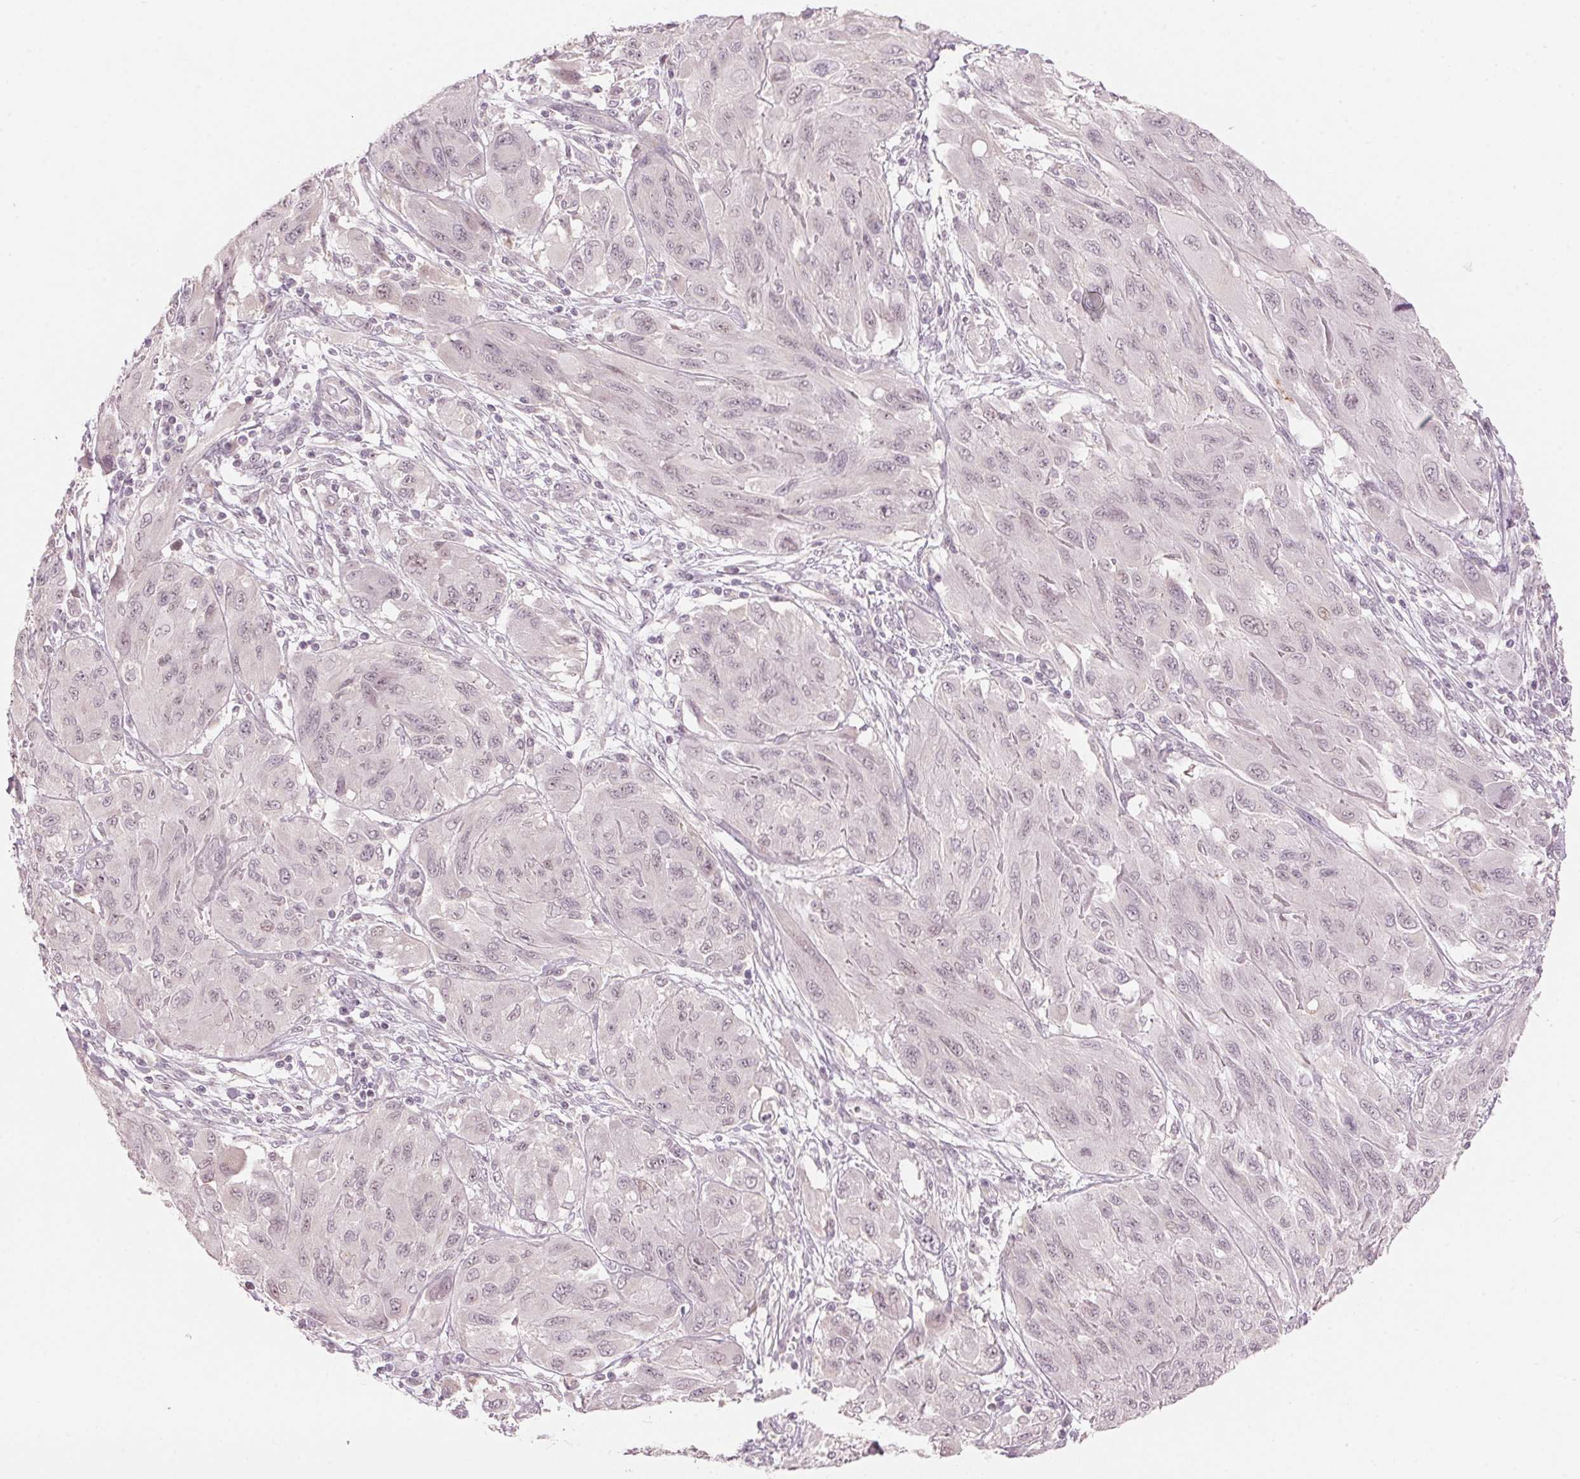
{"staining": {"intensity": "negative", "quantity": "none", "location": "none"}, "tissue": "melanoma", "cell_type": "Tumor cells", "image_type": "cancer", "snomed": [{"axis": "morphology", "description": "Malignant melanoma, NOS"}, {"axis": "topography", "description": "Skin"}], "caption": "Tumor cells are negative for brown protein staining in melanoma.", "gene": "TMED6", "patient": {"sex": "female", "age": 91}}